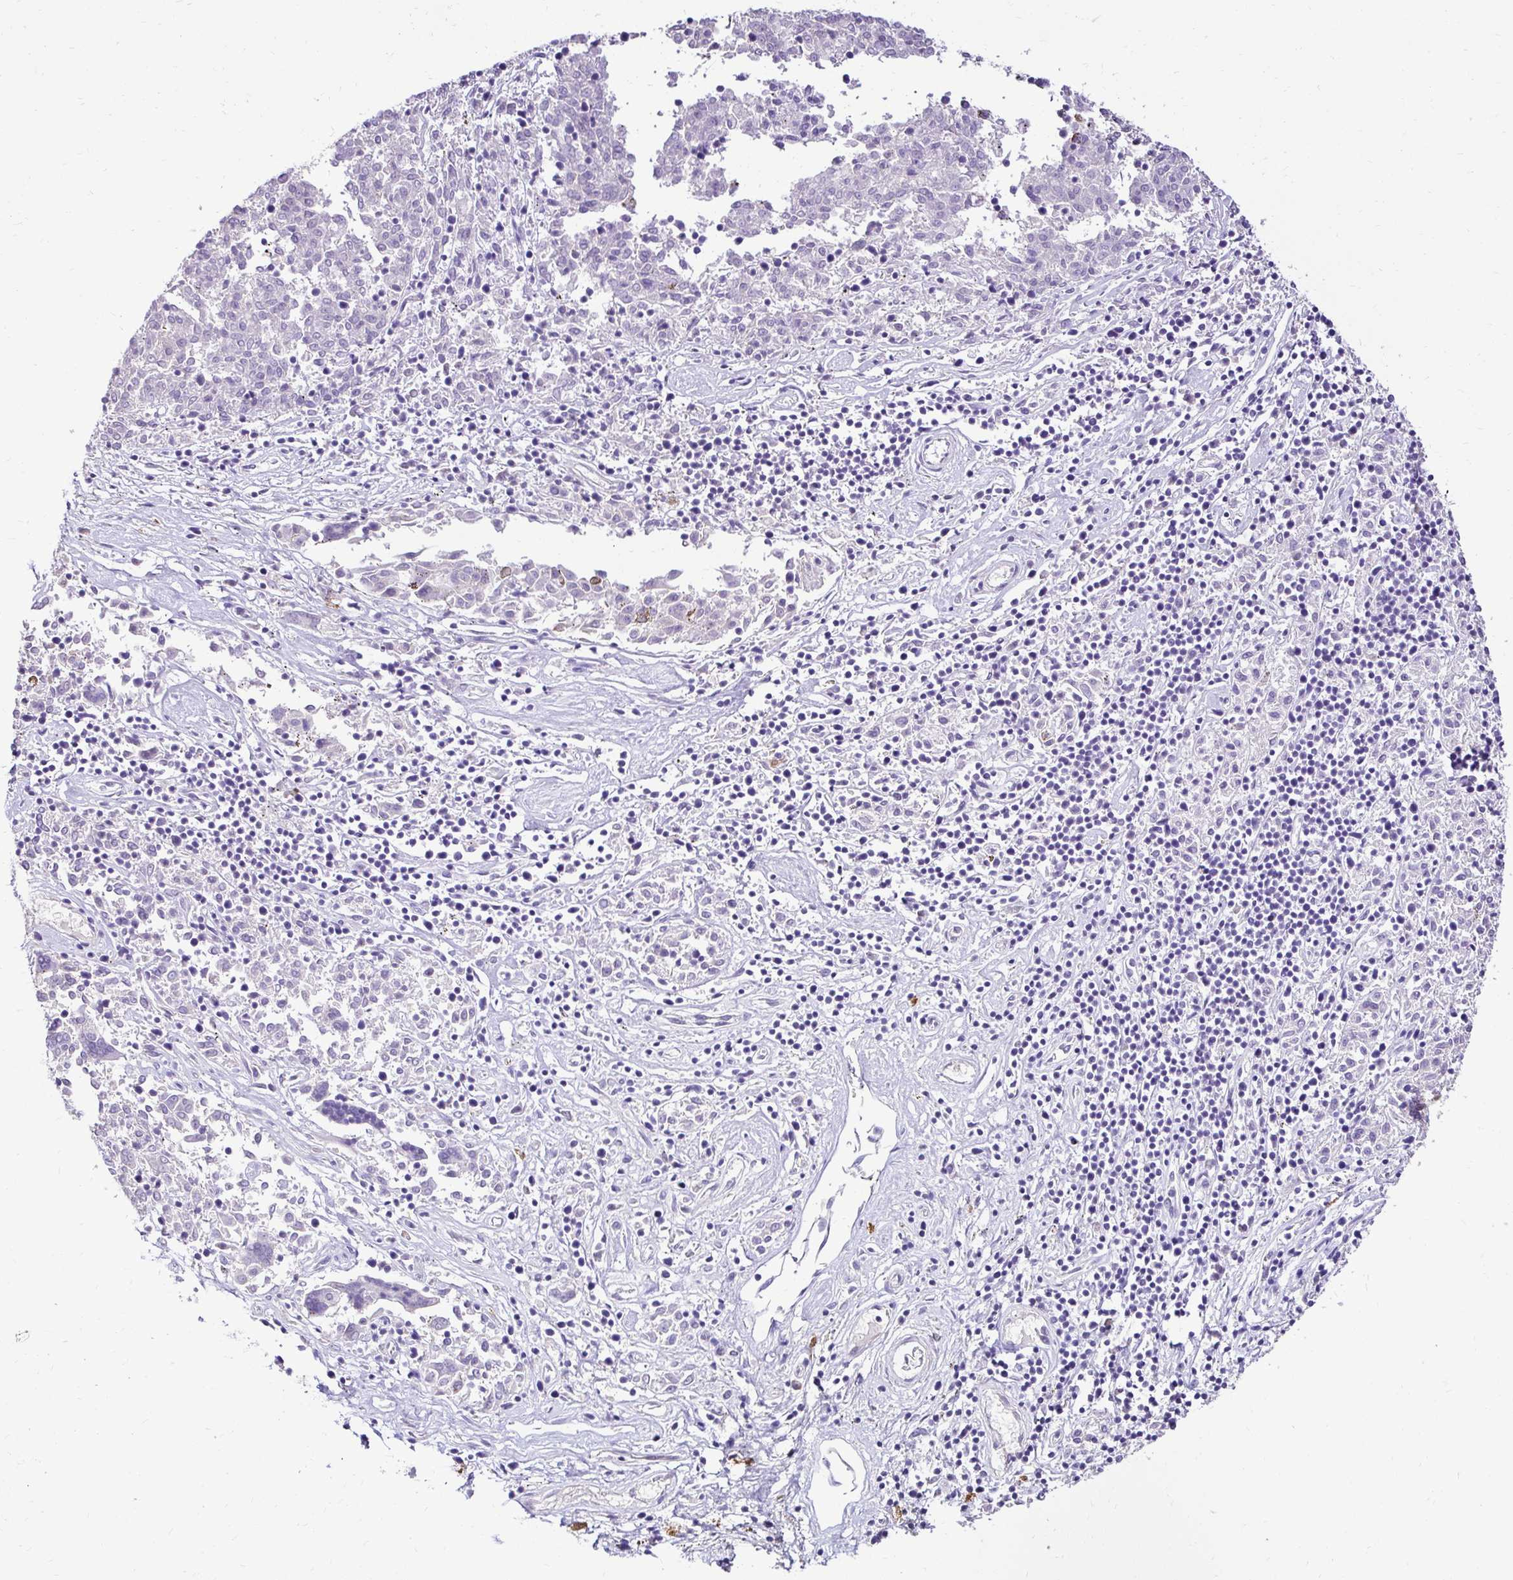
{"staining": {"intensity": "negative", "quantity": "none", "location": "none"}, "tissue": "melanoma", "cell_type": "Tumor cells", "image_type": "cancer", "snomed": [{"axis": "morphology", "description": "Malignant melanoma, NOS"}, {"axis": "topography", "description": "Skin"}], "caption": "Tumor cells show no significant positivity in melanoma.", "gene": "KIAA1210", "patient": {"sex": "female", "age": 72}}